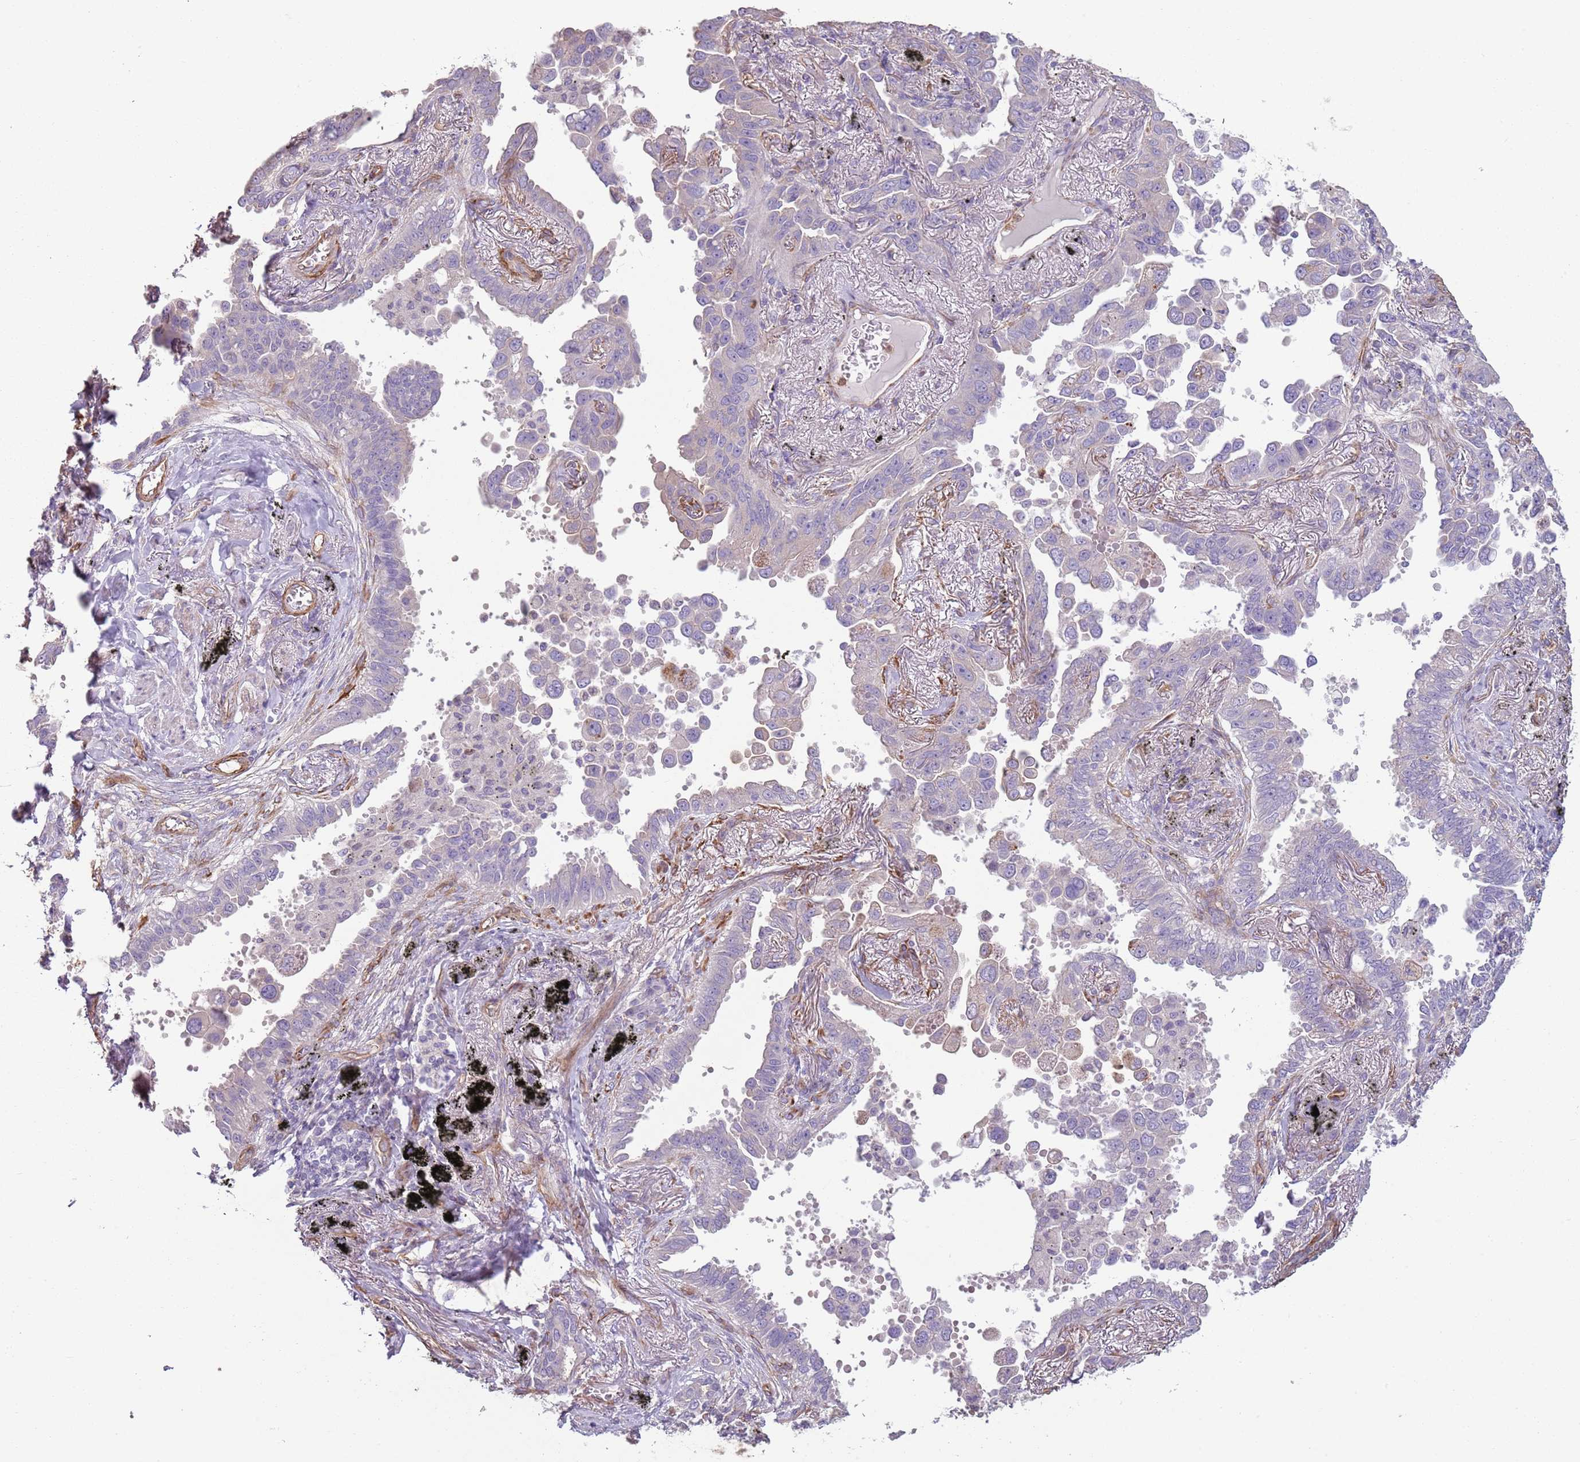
{"staining": {"intensity": "negative", "quantity": "none", "location": "none"}, "tissue": "lung cancer", "cell_type": "Tumor cells", "image_type": "cancer", "snomed": [{"axis": "morphology", "description": "Adenocarcinoma, NOS"}, {"axis": "topography", "description": "Lung"}], "caption": "Histopathology image shows no significant protein staining in tumor cells of lung adenocarcinoma.", "gene": "PHLPP2", "patient": {"sex": "male", "age": 67}}